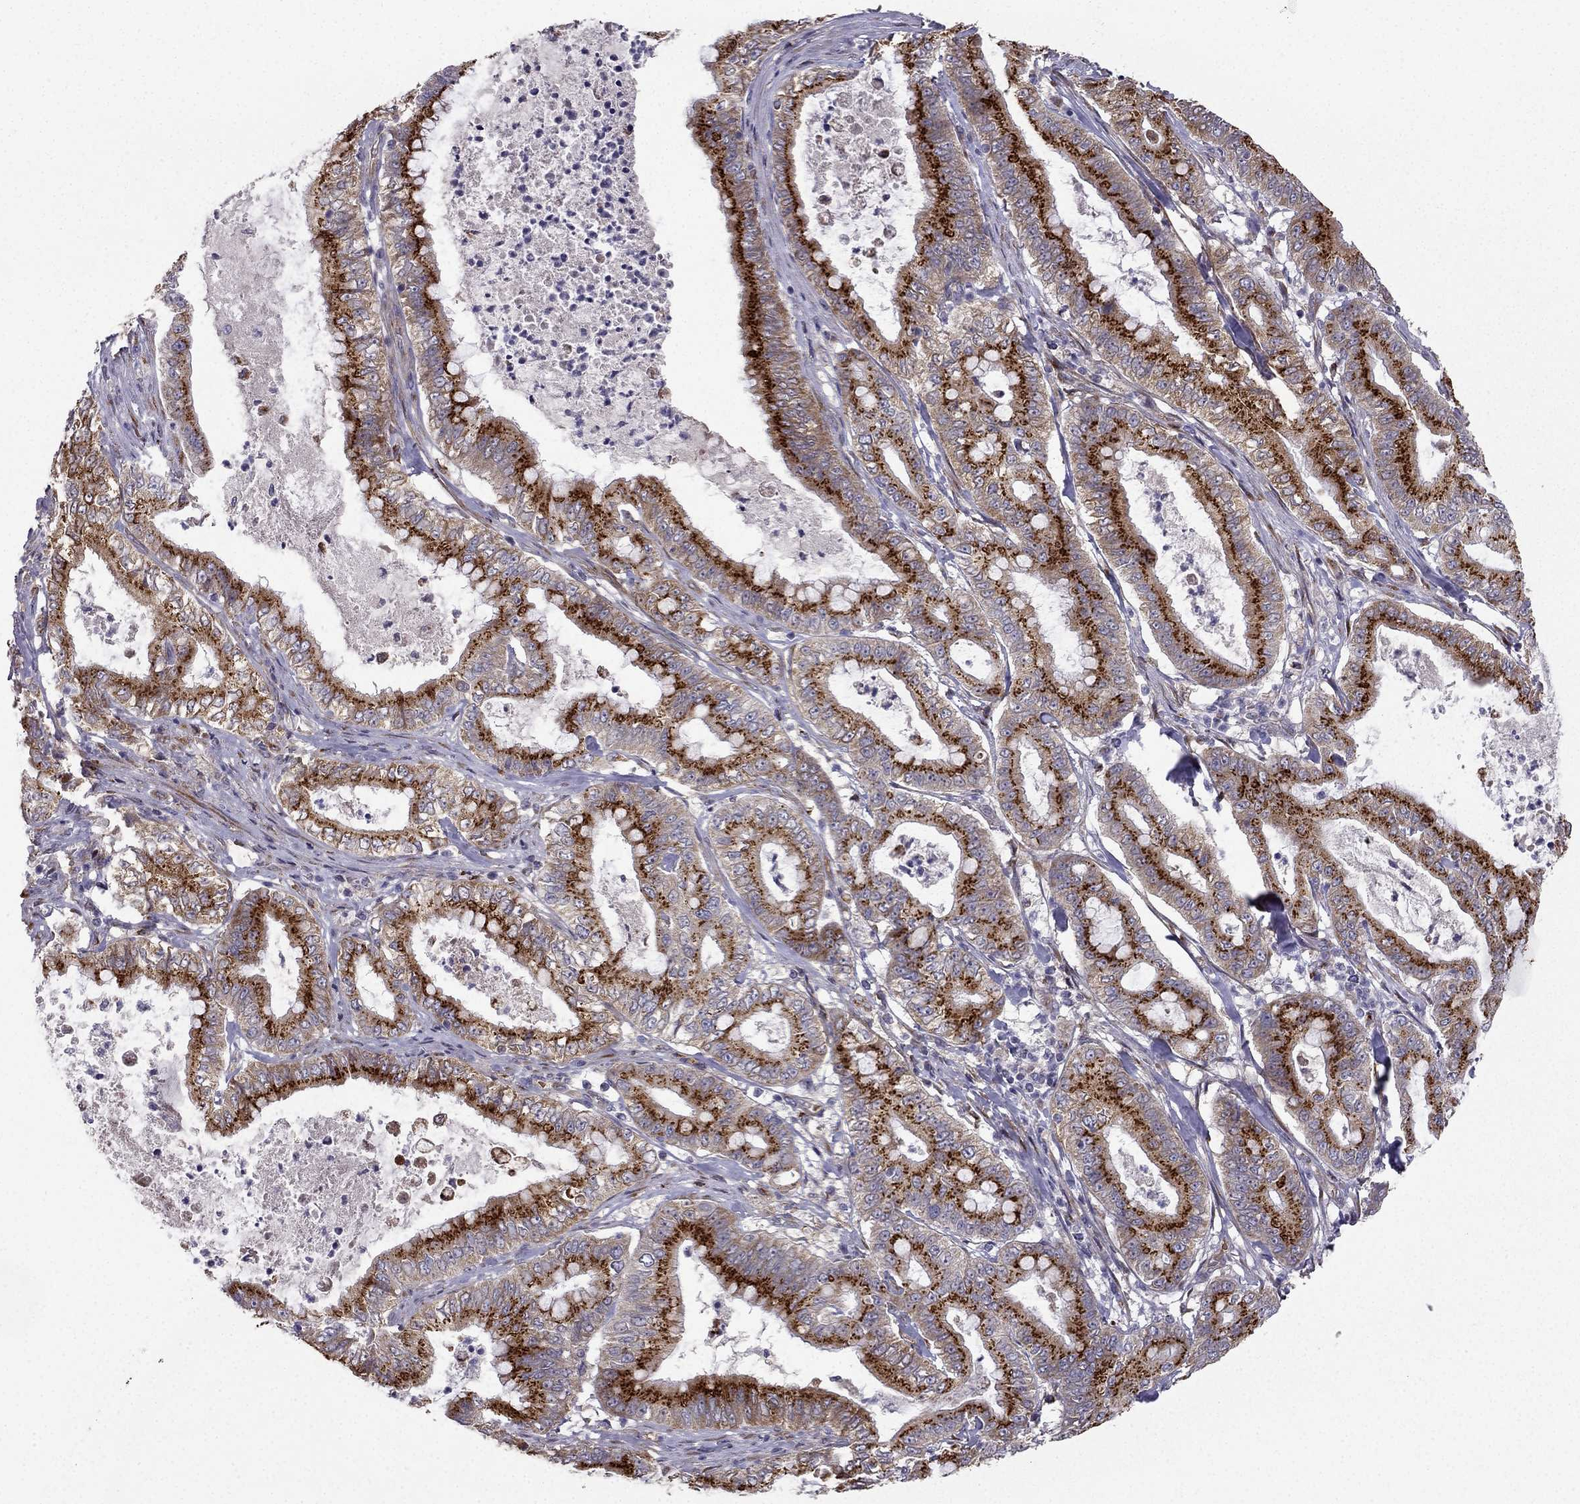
{"staining": {"intensity": "strong", "quantity": ">75%", "location": "cytoplasmic/membranous"}, "tissue": "pancreatic cancer", "cell_type": "Tumor cells", "image_type": "cancer", "snomed": [{"axis": "morphology", "description": "Adenocarcinoma, NOS"}, {"axis": "topography", "description": "Pancreas"}], "caption": "An immunohistochemistry photomicrograph of neoplastic tissue is shown. Protein staining in brown labels strong cytoplasmic/membranous positivity in pancreatic adenocarcinoma within tumor cells.", "gene": "B4GALT7", "patient": {"sex": "male", "age": 71}}